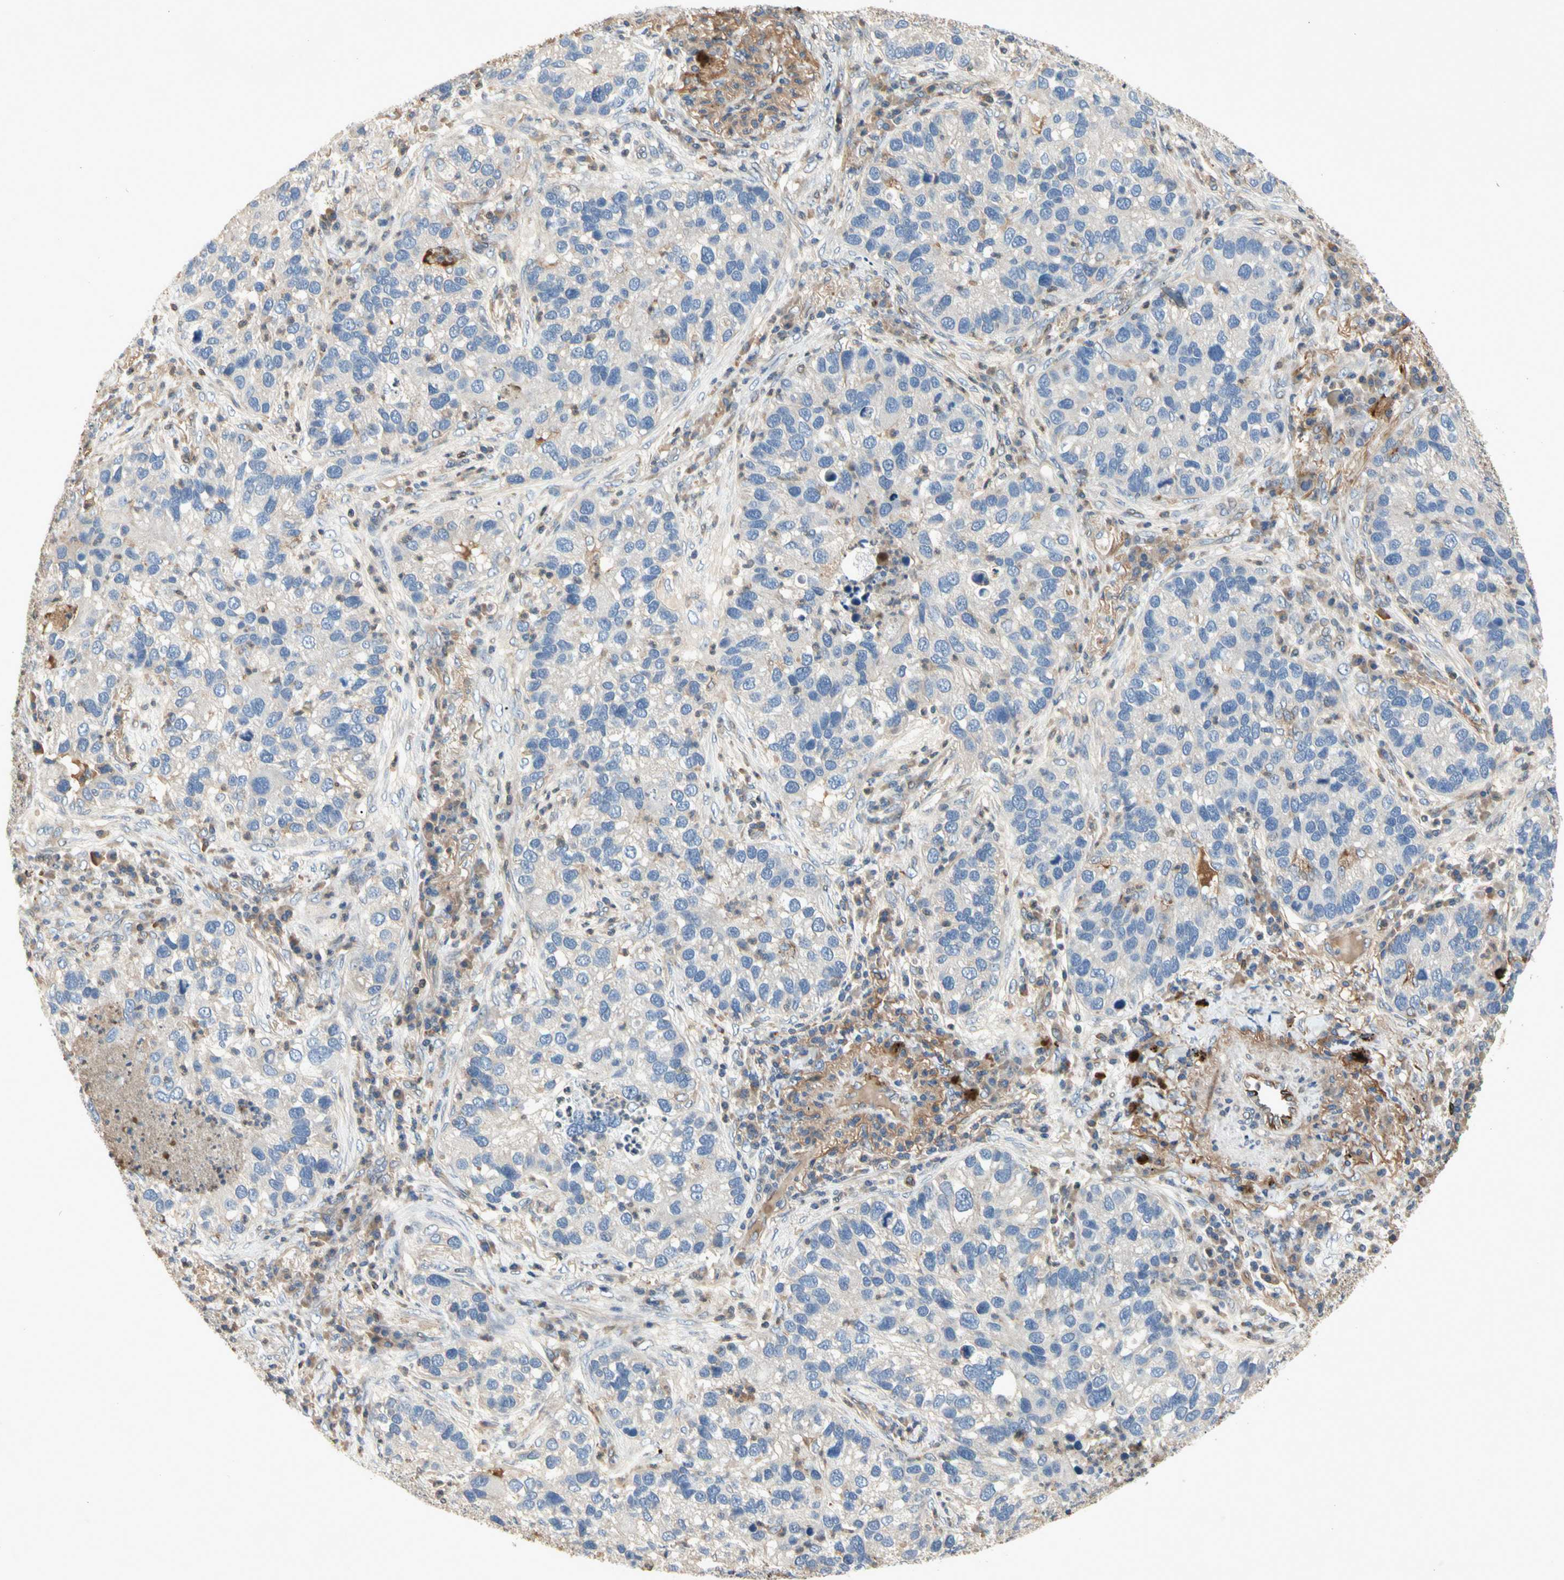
{"staining": {"intensity": "negative", "quantity": "none", "location": "none"}, "tissue": "lung cancer", "cell_type": "Tumor cells", "image_type": "cancer", "snomed": [{"axis": "morphology", "description": "Normal tissue, NOS"}, {"axis": "morphology", "description": "Adenocarcinoma, NOS"}, {"axis": "topography", "description": "Bronchus"}, {"axis": "topography", "description": "Lung"}], "caption": "An image of adenocarcinoma (lung) stained for a protein demonstrates no brown staining in tumor cells. (Brightfield microscopy of DAB immunohistochemistry at high magnification).", "gene": "CRTAC1", "patient": {"sex": "male", "age": 54}}